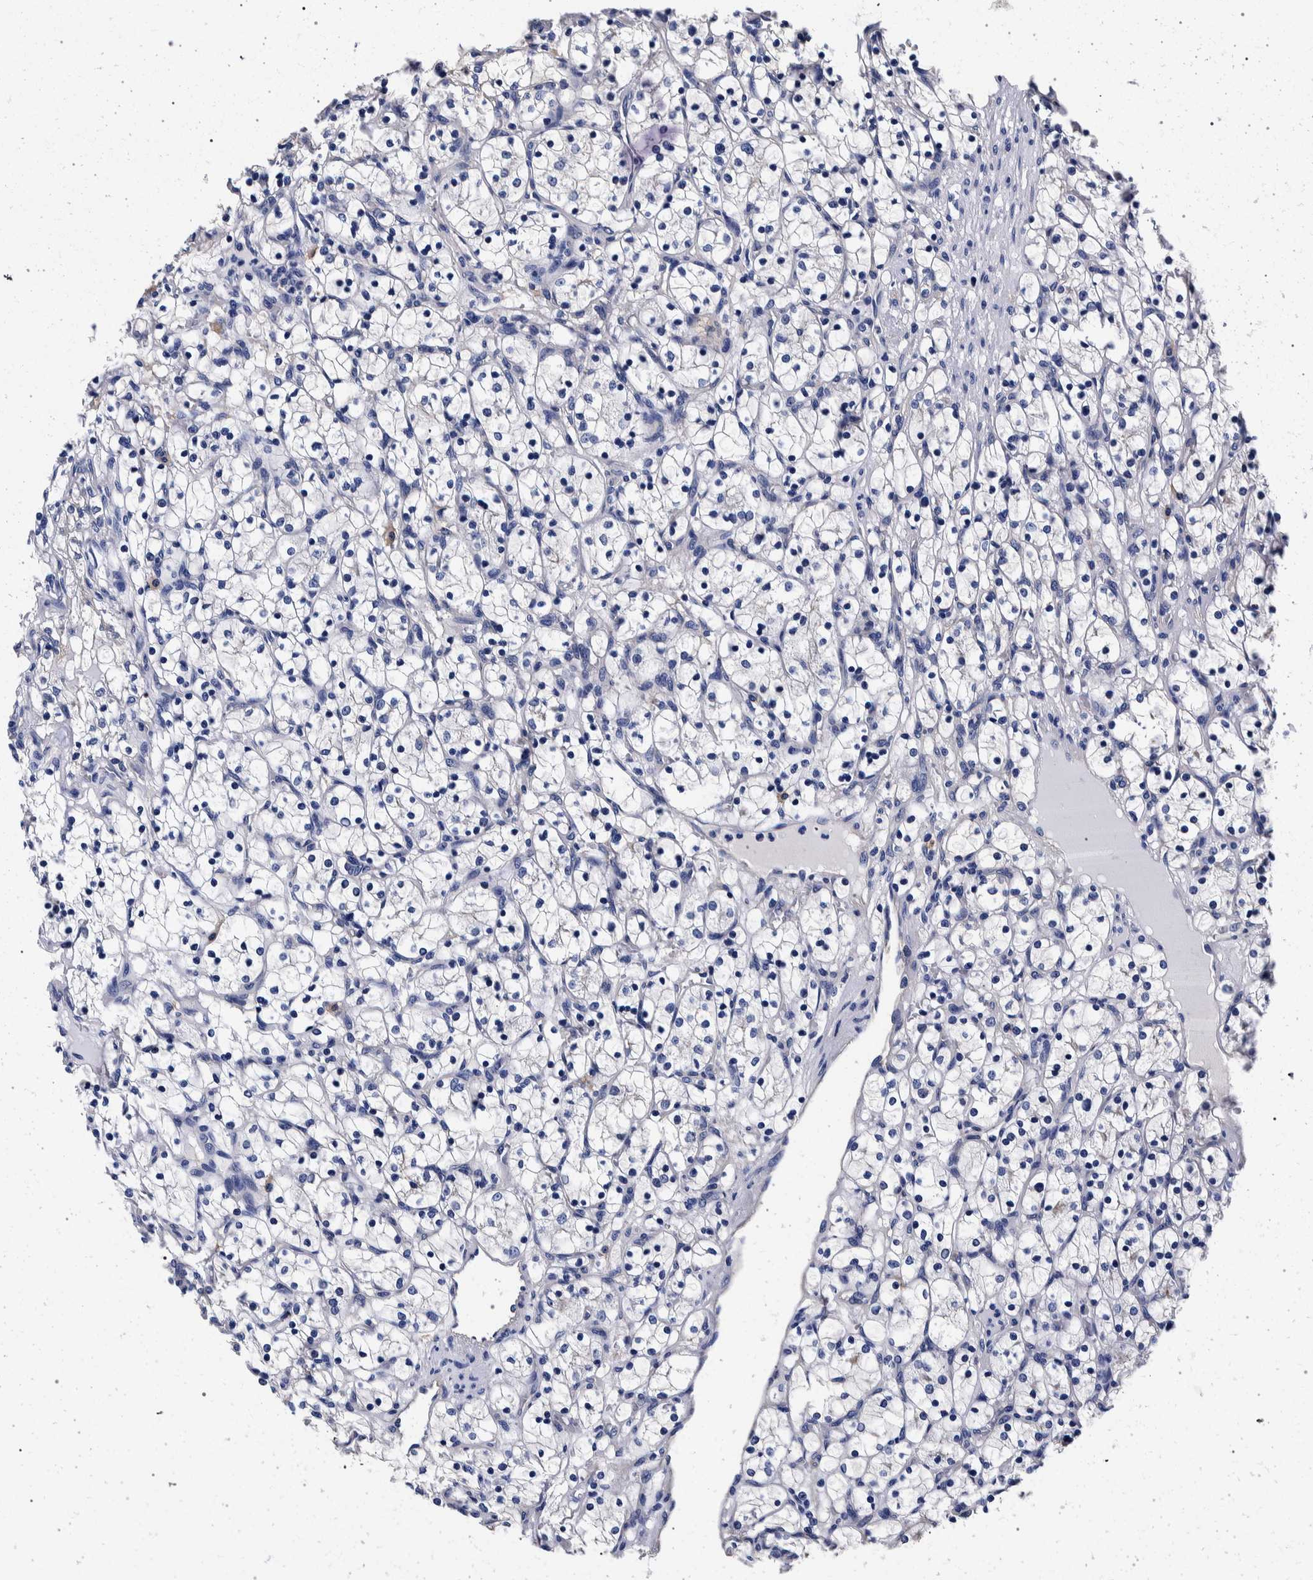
{"staining": {"intensity": "negative", "quantity": "none", "location": "none"}, "tissue": "renal cancer", "cell_type": "Tumor cells", "image_type": "cancer", "snomed": [{"axis": "morphology", "description": "Adenocarcinoma, NOS"}, {"axis": "topography", "description": "Kidney"}], "caption": "Immunohistochemistry of renal adenocarcinoma displays no staining in tumor cells. Nuclei are stained in blue.", "gene": "NIBAN2", "patient": {"sex": "female", "age": 69}}